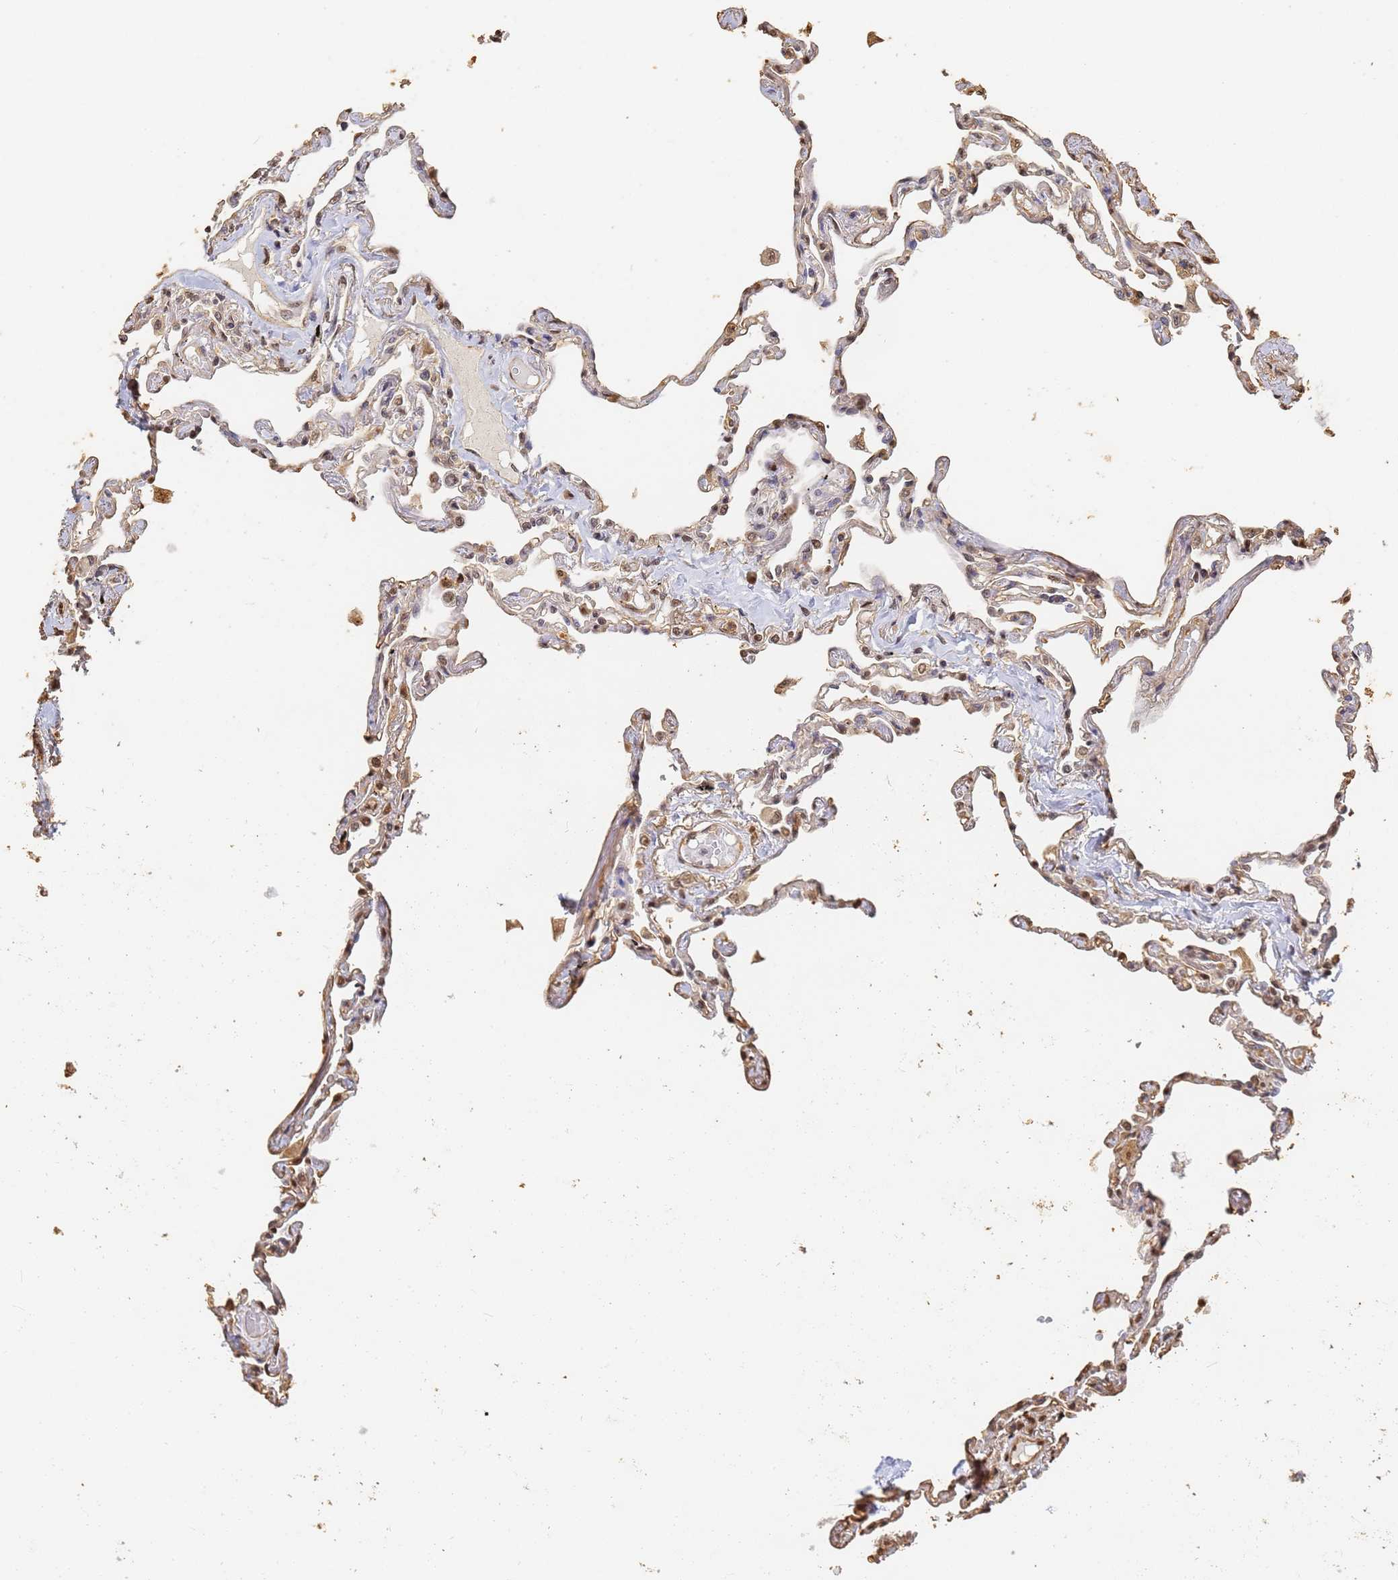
{"staining": {"intensity": "moderate", "quantity": "25%-75%", "location": "cytoplasmic/membranous,nuclear"}, "tissue": "lung", "cell_type": "Alveolar cells", "image_type": "normal", "snomed": [{"axis": "morphology", "description": "Normal tissue, NOS"}, {"axis": "topography", "description": "Lung"}], "caption": "An immunohistochemistry (IHC) photomicrograph of unremarkable tissue is shown. Protein staining in brown shows moderate cytoplasmic/membranous,nuclear positivity in lung within alveolar cells.", "gene": "JAK2", "patient": {"sex": "female", "age": 67}}